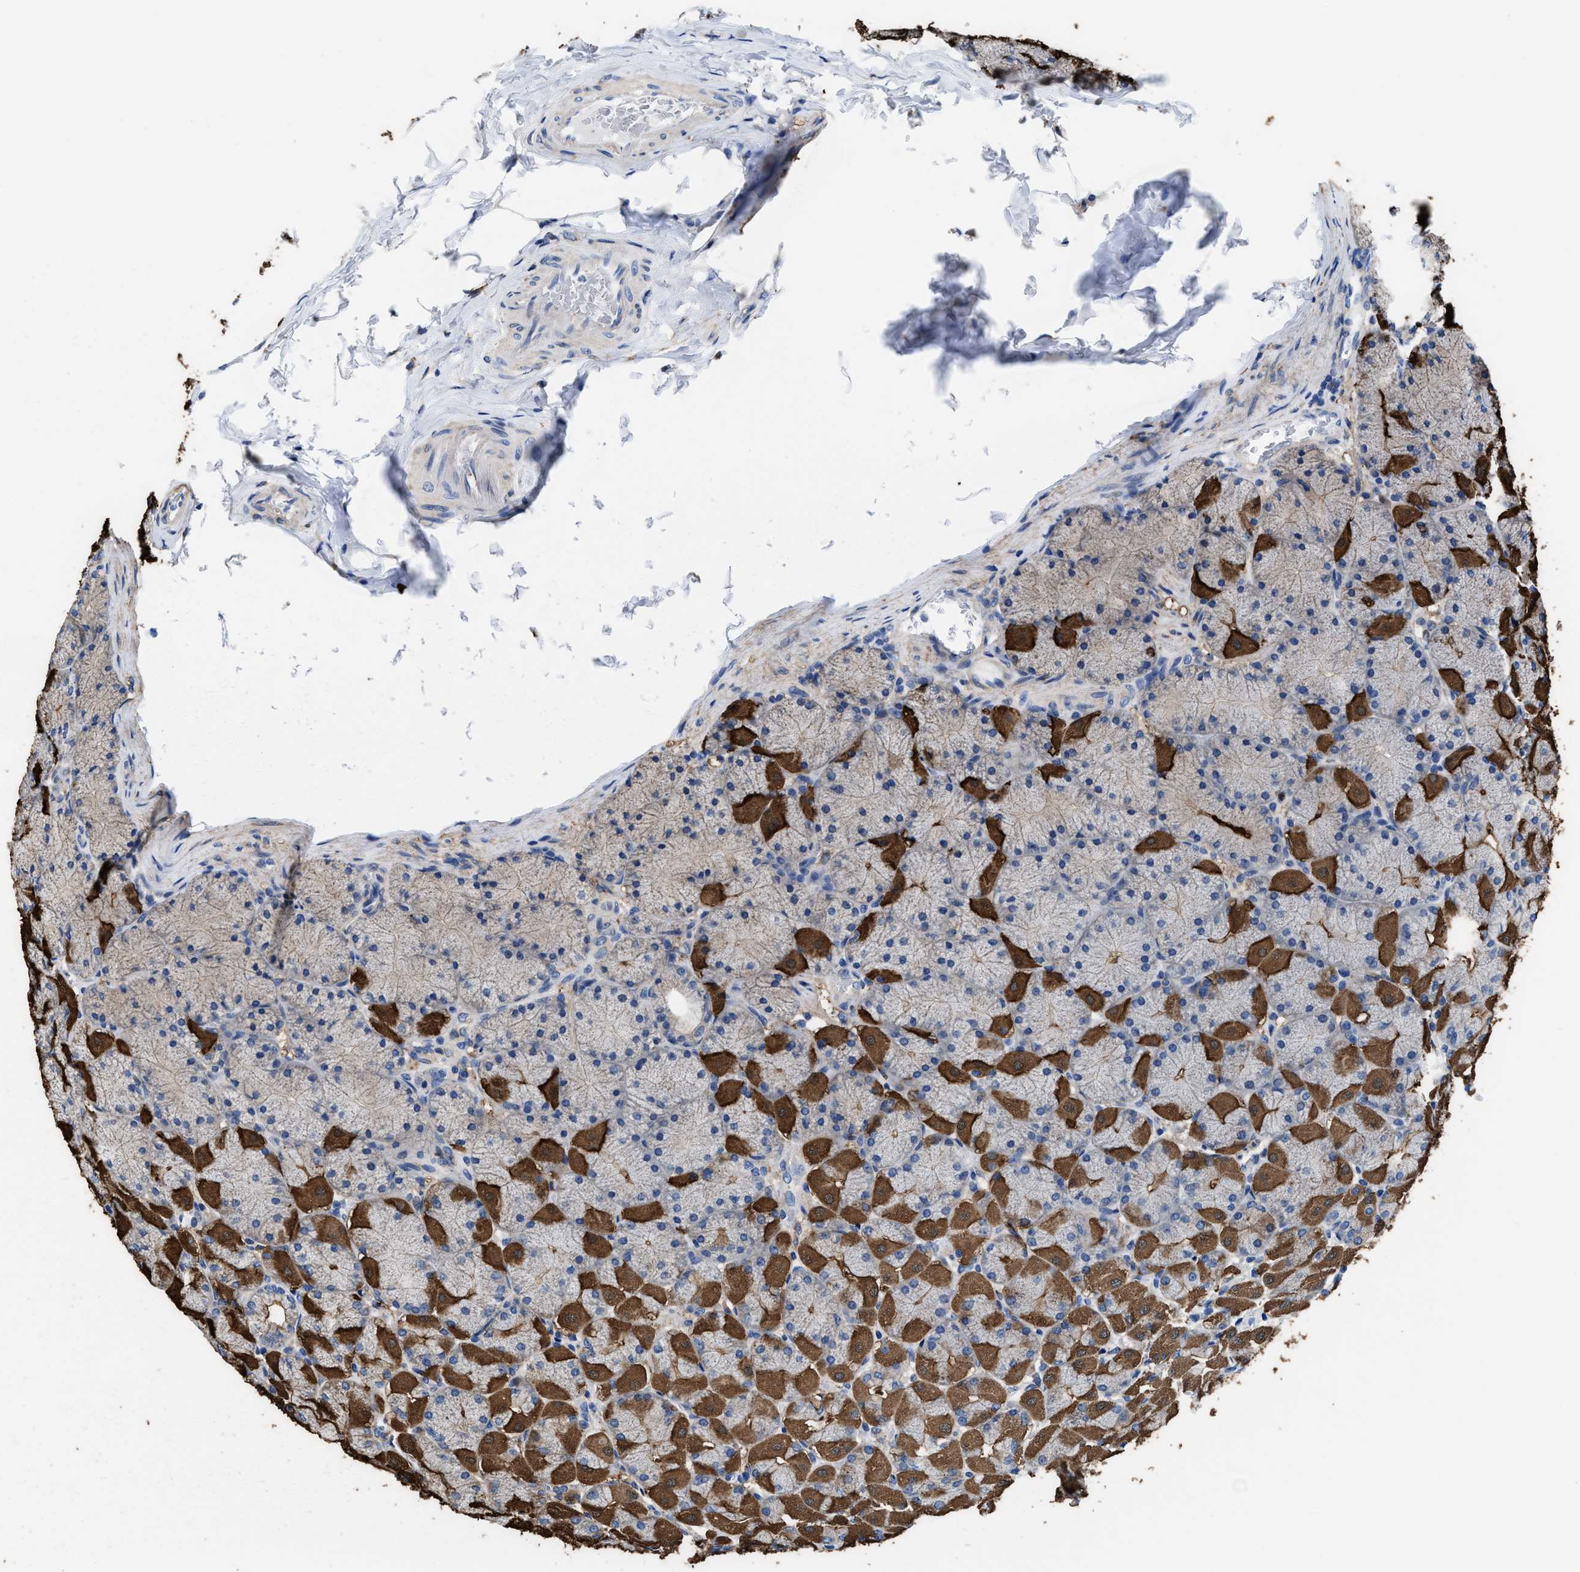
{"staining": {"intensity": "strong", "quantity": "25%-75%", "location": "cytoplasmic/membranous"}, "tissue": "stomach", "cell_type": "Glandular cells", "image_type": "normal", "snomed": [{"axis": "morphology", "description": "Normal tissue, NOS"}, {"axis": "topography", "description": "Stomach, upper"}], "caption": "Immunohistochemistry (IHC) staining of unremarkable stomach, which exhibits high levels of strong cytoplasmic/membranous expression in approximately 25%-75% of glandular cells indicating strong cytoplasmic/membranous protein staining. The staining was performed using DAB (3,3'-diaminobenzidine) (brown) for protein detection and nuclei were counterstained in hematoxylin (blue).", "gene": "TMEM30A", "patient": {"sex": "female", "age": 56}}